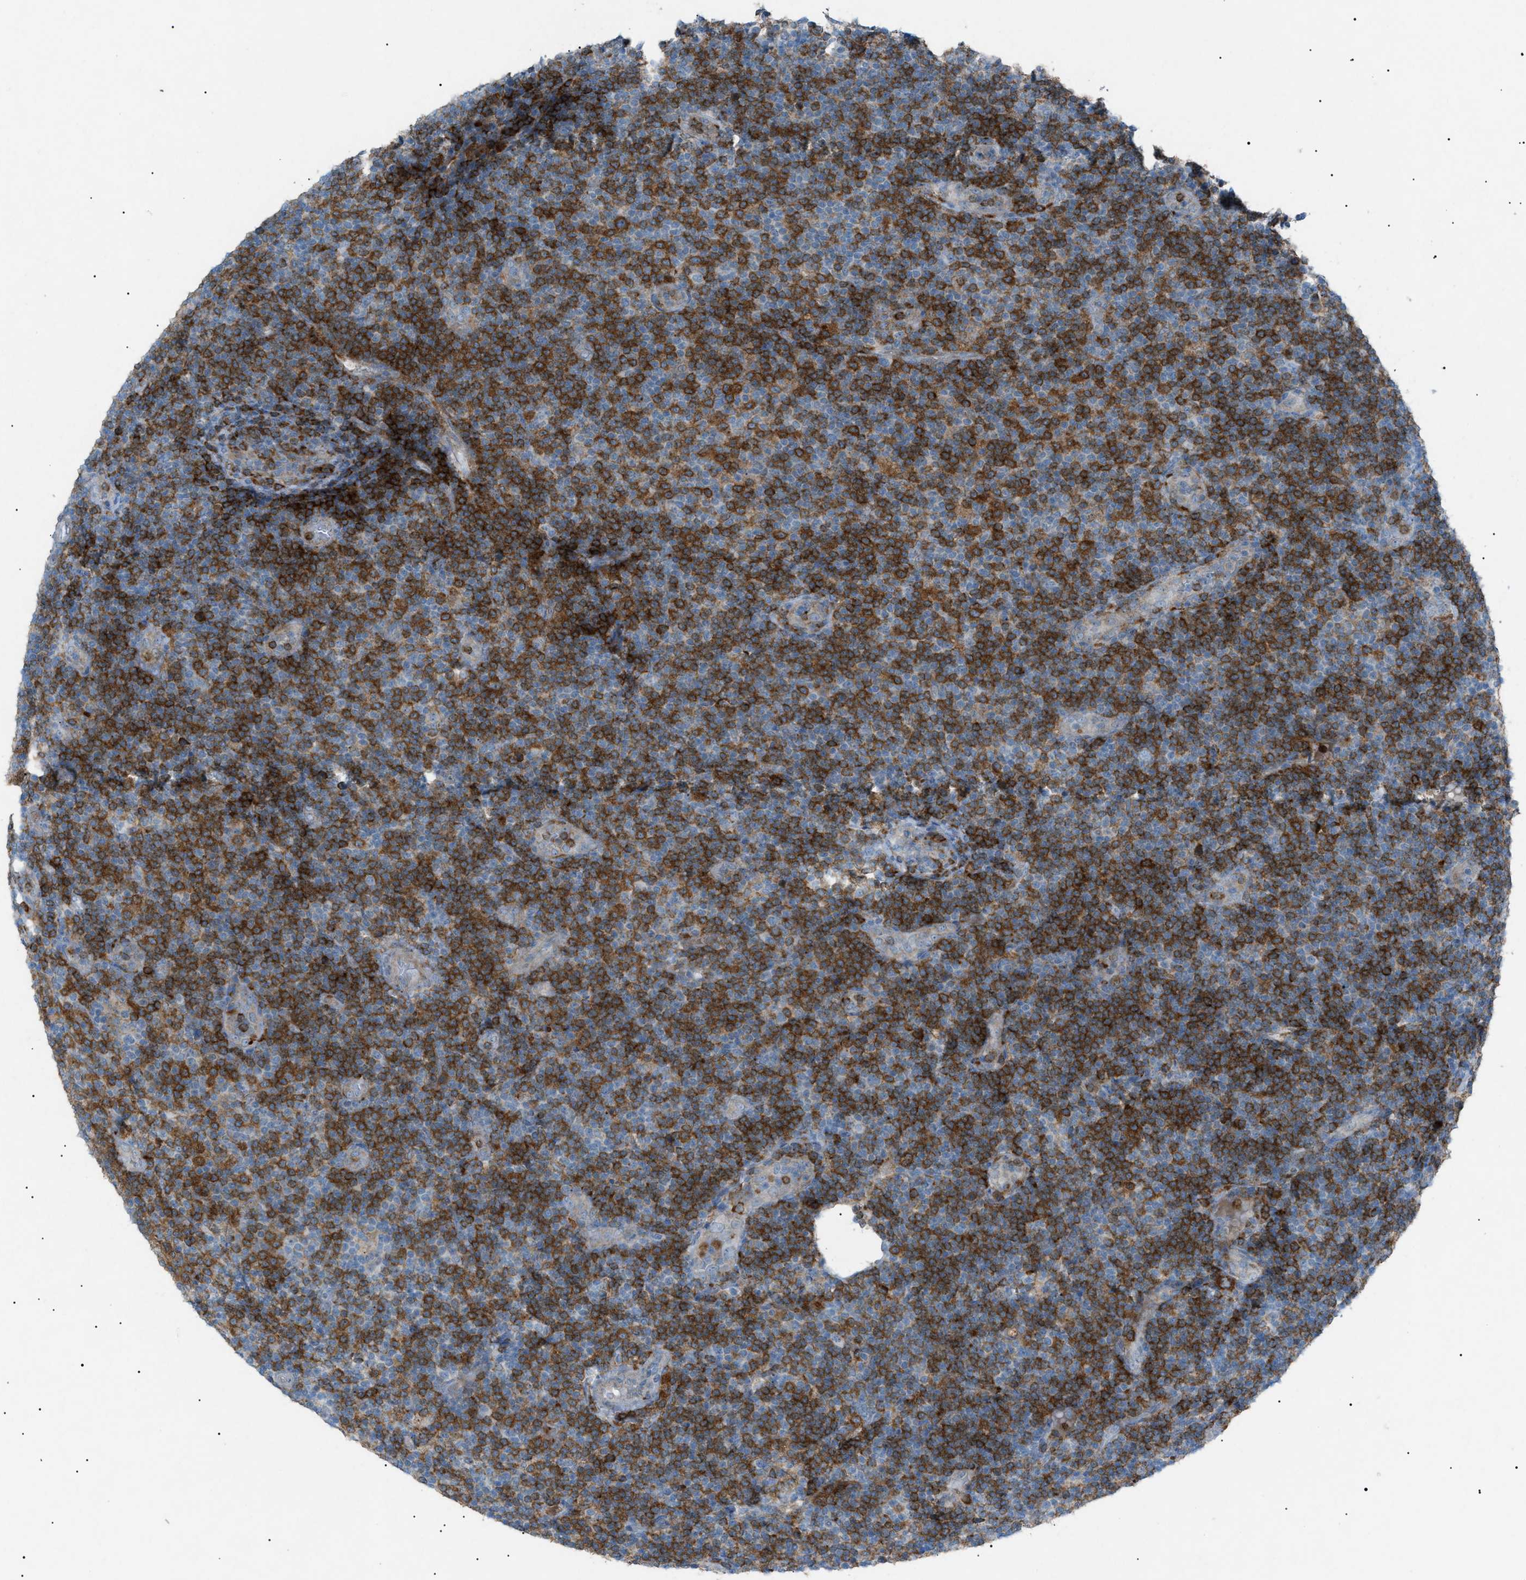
{"staining": {"intensity": "strong", "quantity": "25%-75%", "location": "cytoplasmic/membranous"}, "tissue": "lymphoma", "cell_type": "Tumor cells", "image_type": "cancer", "snomed": [{"axis": "morphology", "description": "Malignant lymphoma, non-Hodgkin's type, Low grade"}, {"axis": "topography", "description": "Lymph node"}], "caption": "Lymphoma stained with DAB (3,3'-diaminobenzidine) immunohistochemistry demonstrates high levels of strong cytoplasmic/membranous positivity in about 25%-75% of tumor cells.", "gene": "BTK", "patient": {"sex": "male", "age": 83}}